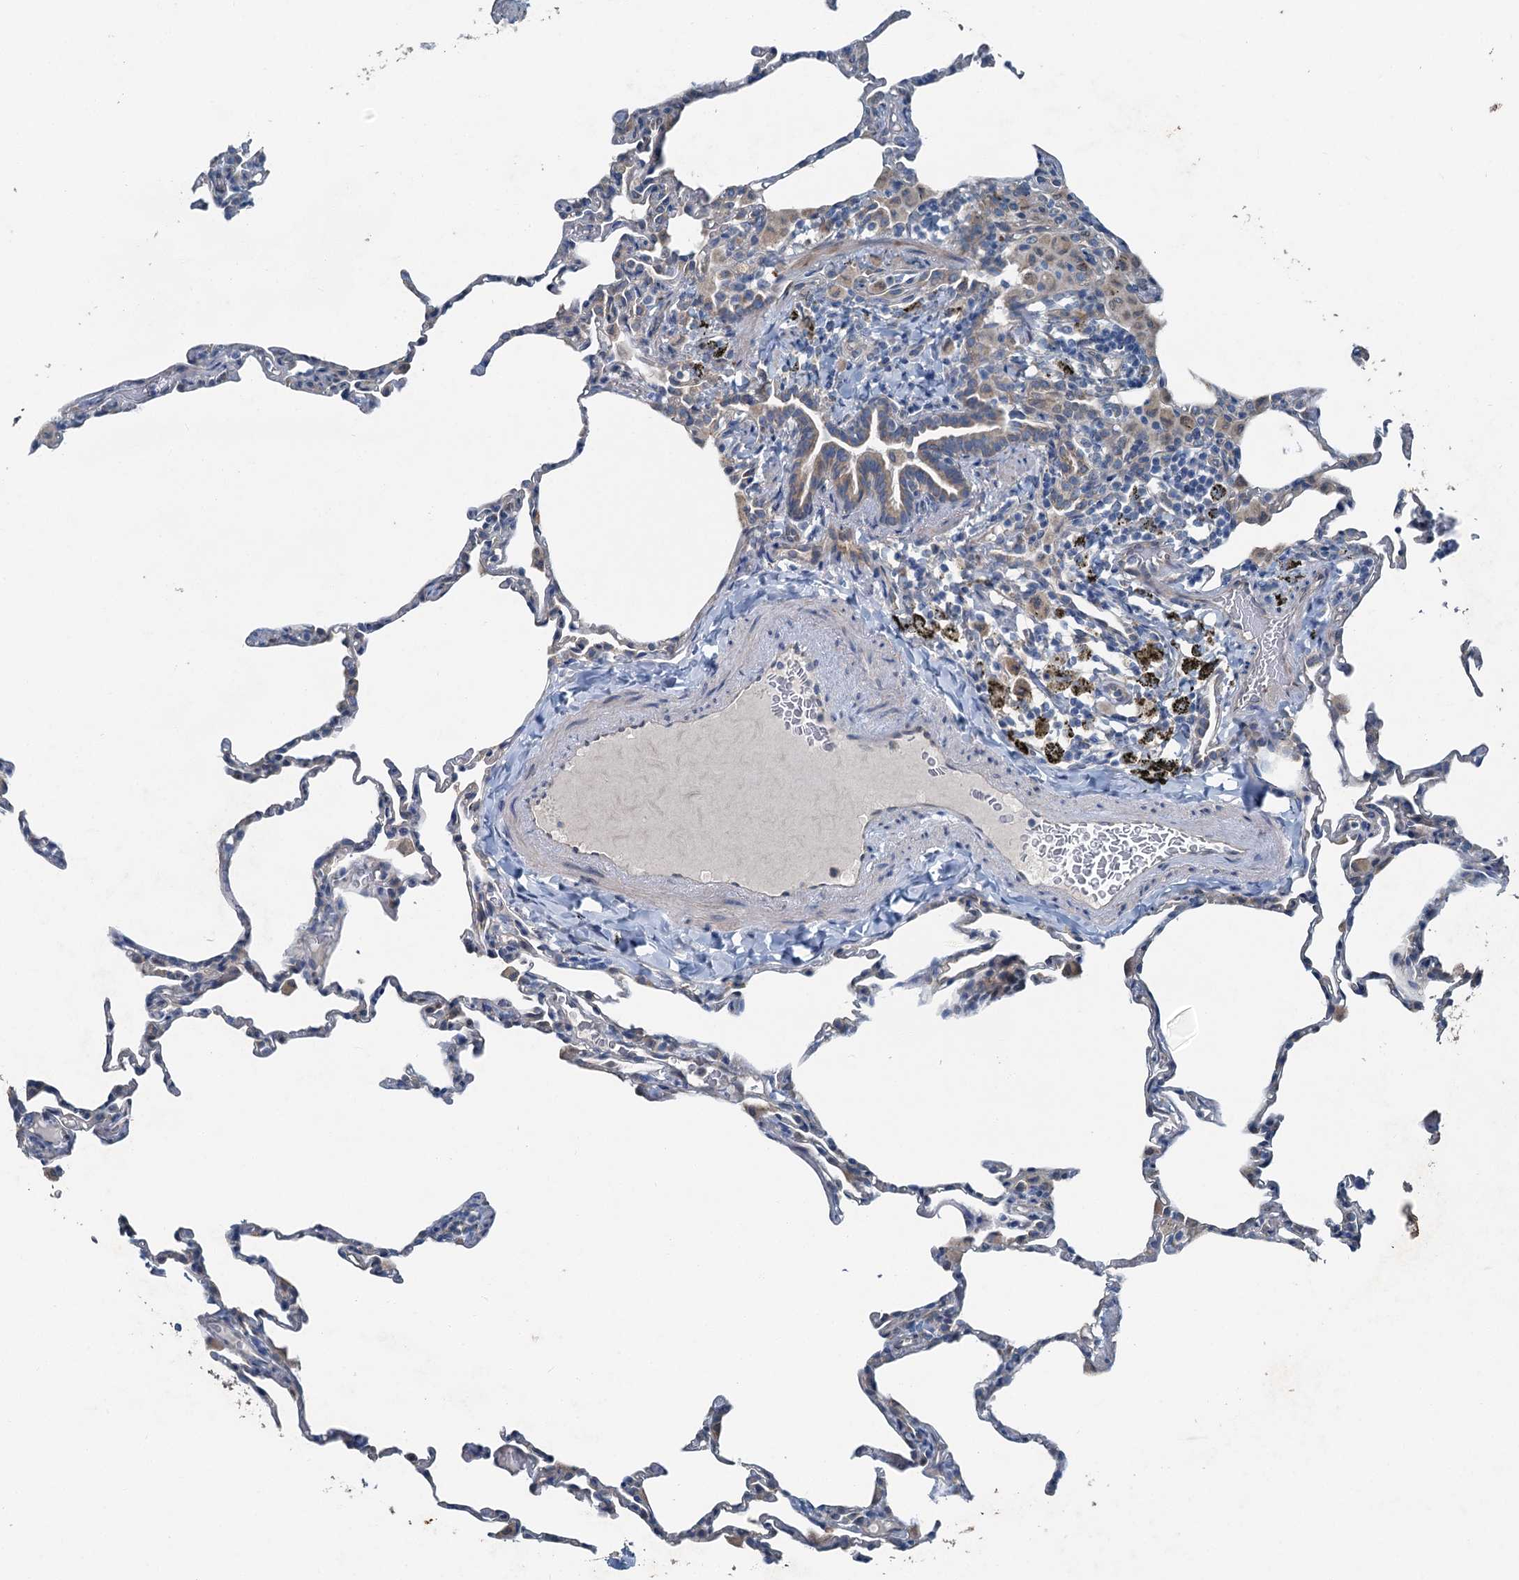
{"staining": {"intensity": "negative", "quantity": "none", "location": "none"}, "tissue": "lung", "cell_type": "Alveolar cells", "image_type": "normal", "snomed": [{"axis": "morphology", "description": "Normal tissue, NOS"}, {"axis": "topography", "description": "Lung"}], "caption": "Alveolar cells show no significant protein positivity in normal lung.", "gene": "C6orf120", "patient": {"sex": "male", "age": 20}}